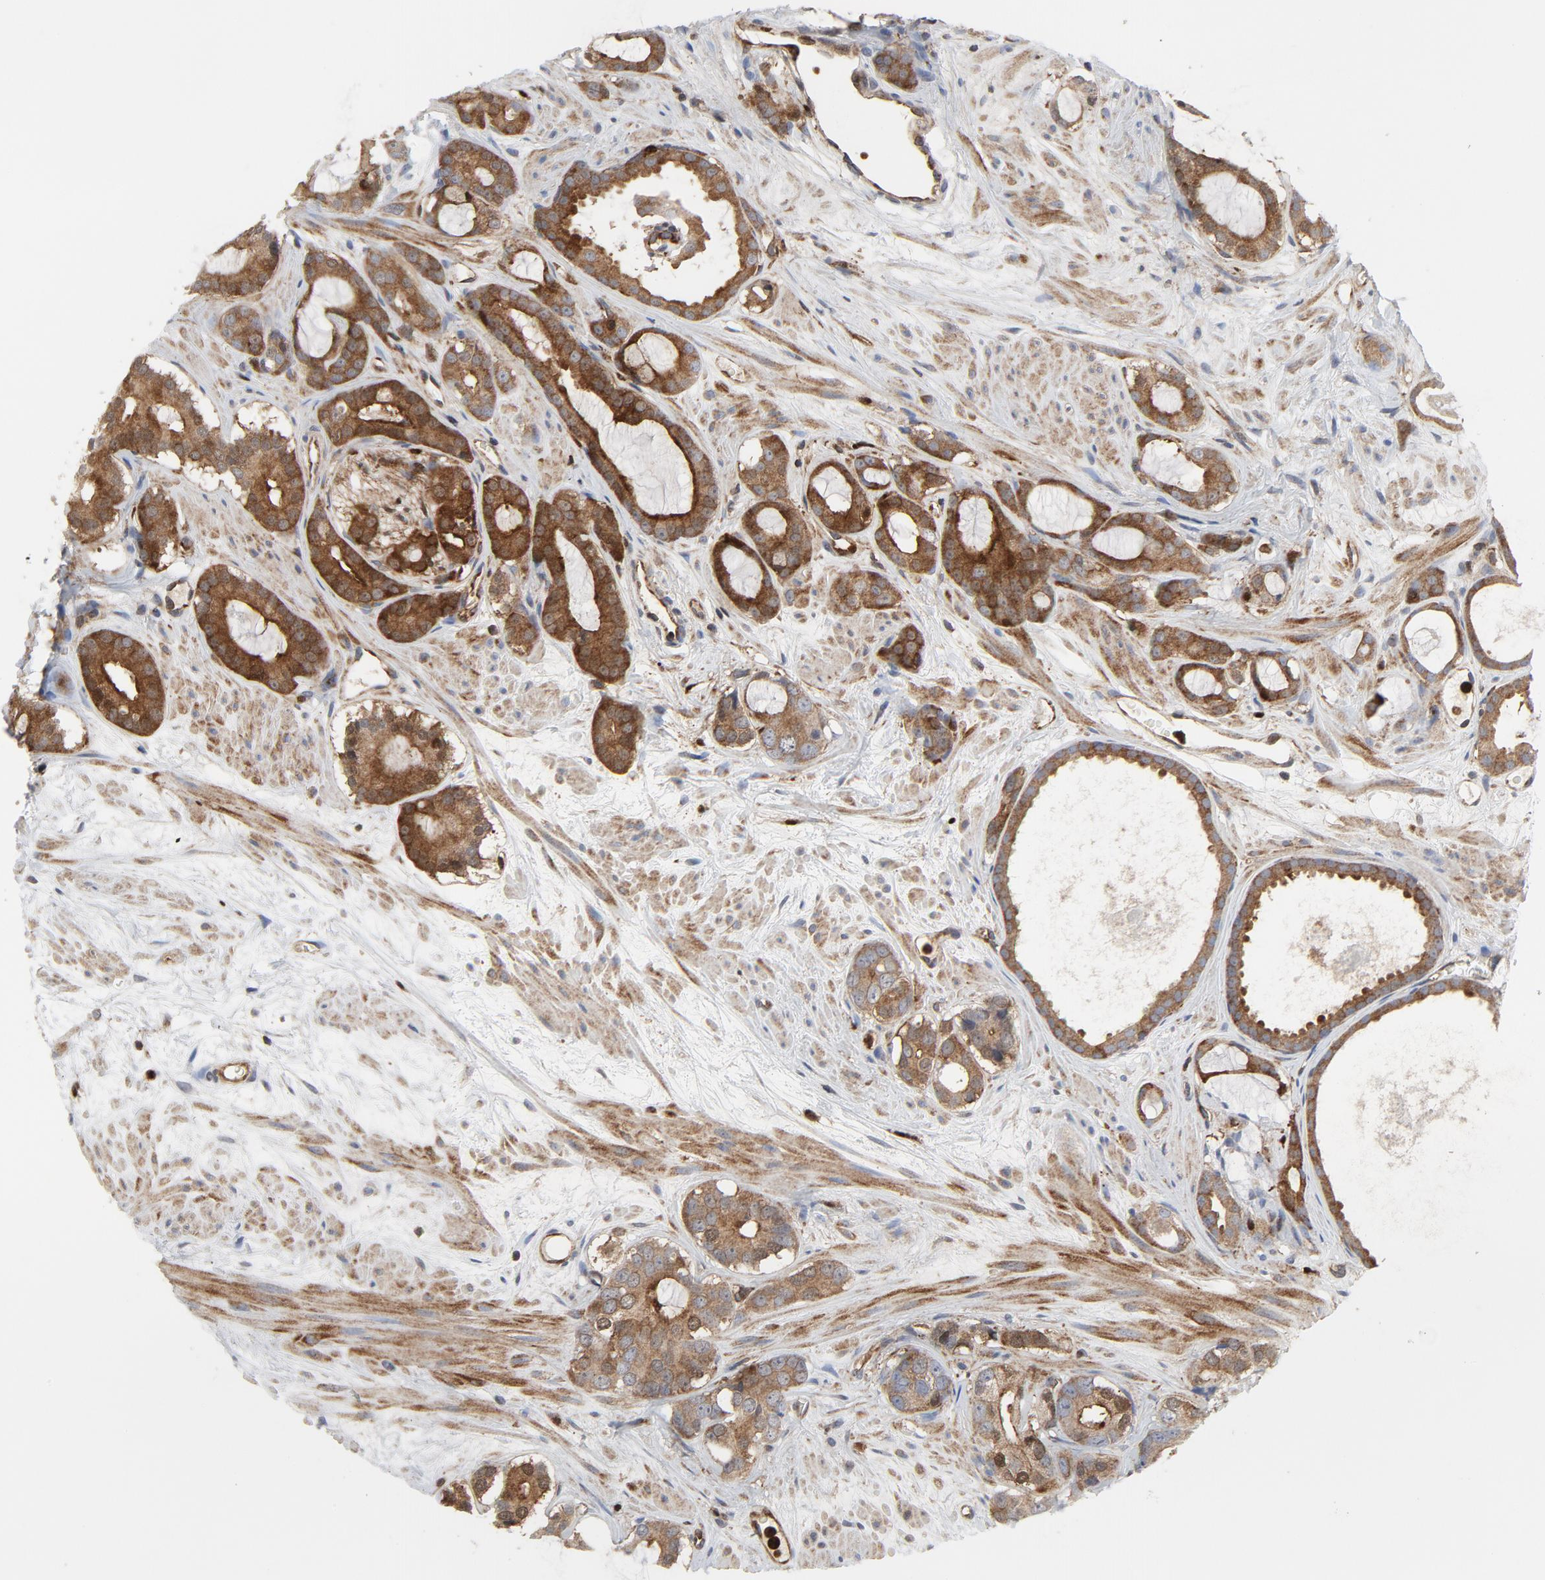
{"staining": {"intensity": "strong", "quantity": ">75%", "location": "cytoplasmic/membranous"}, "tissue": "prostate cancer", "cell_type": "Tumor cells", "image_type": "cancer", "snomed": [{"axis": "morphology", "description": "Adenocarcinoma, Low grade"}, {"axis": "topography", "description": "Prostate"}], "caption": "Prostate cancer stained with DAB immunohistochemistry displays high levels of strong cytoplasmic/membranous positivity in approximately >75% of tumor cells.", "gene": "YES1", "patient": {"sex": "male", "age": 57}}